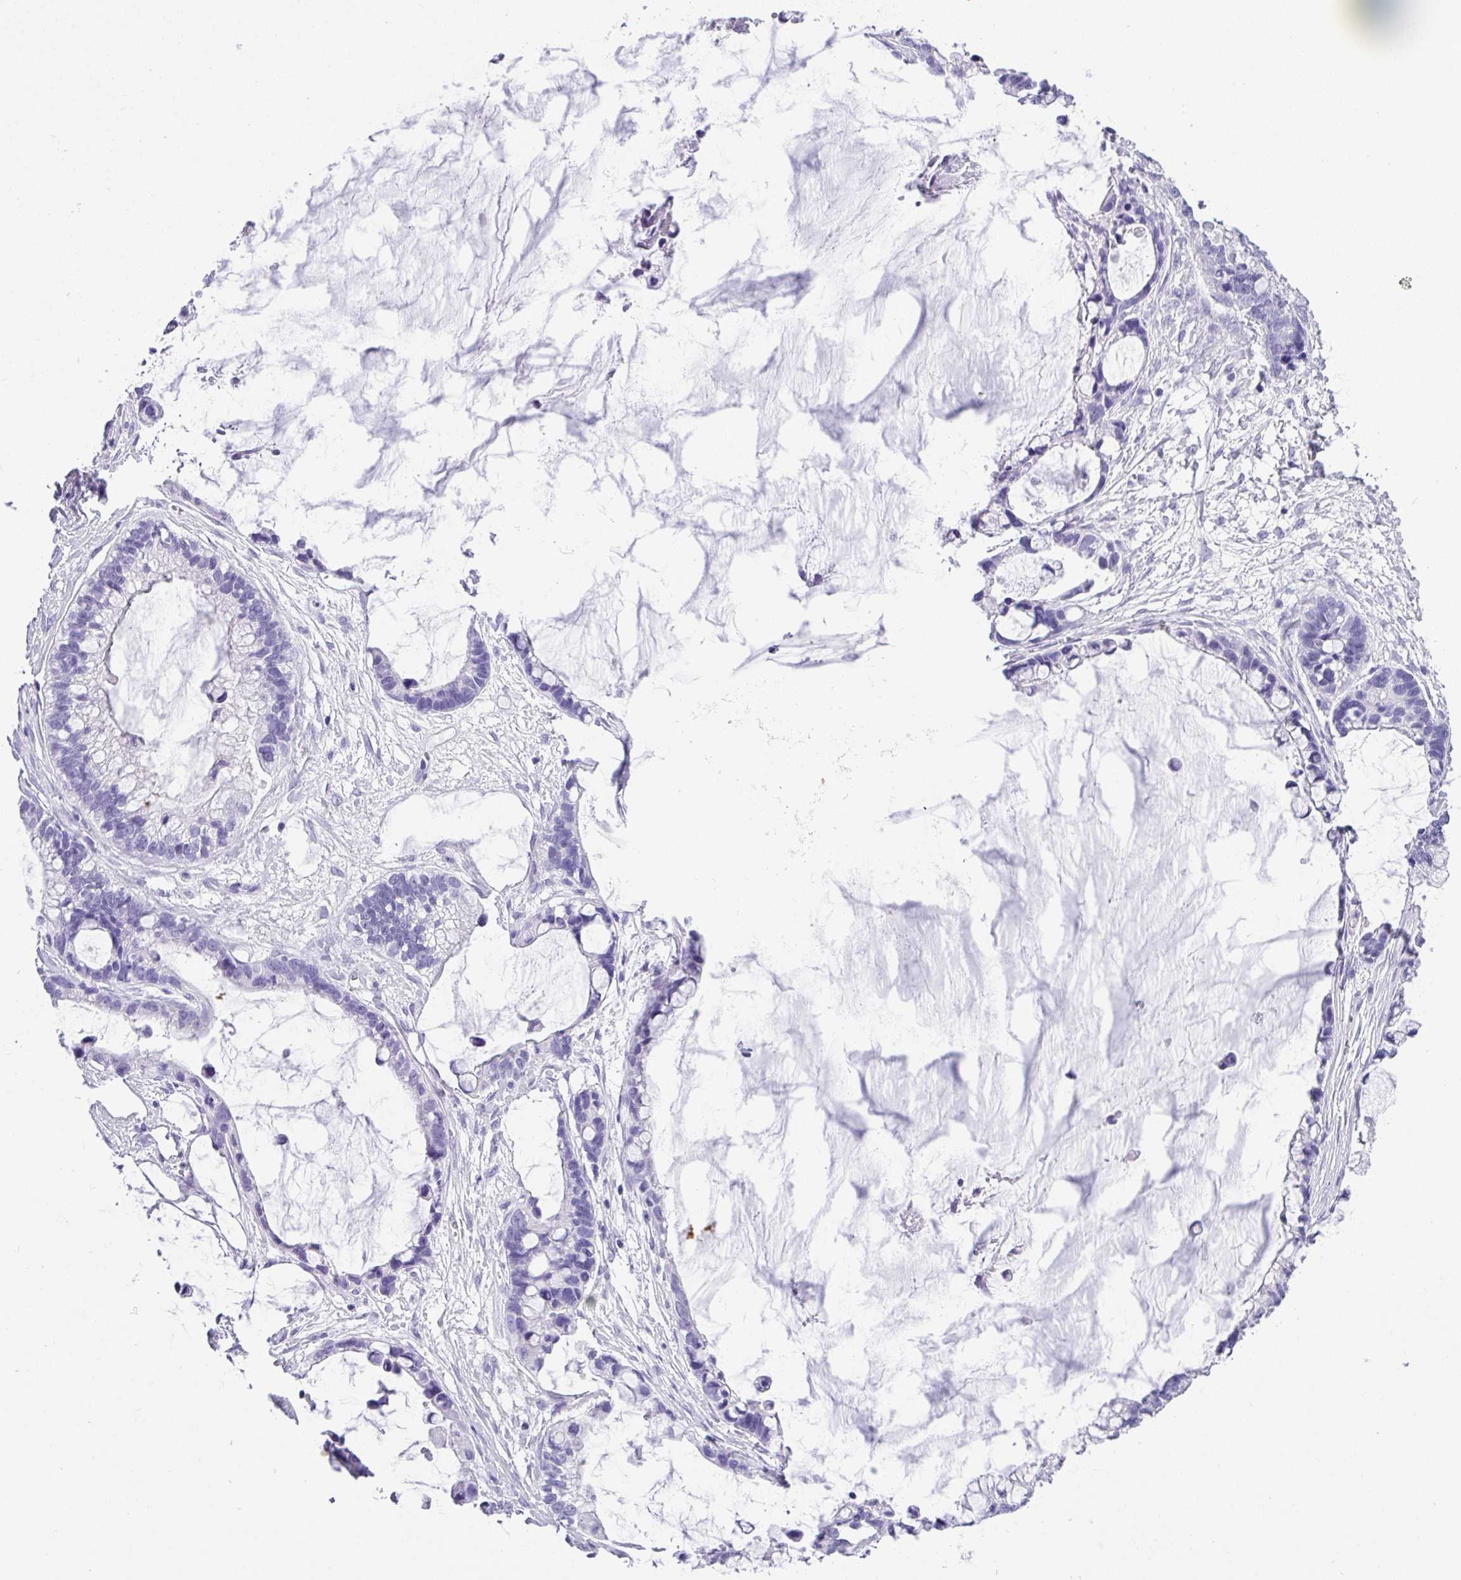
{"staining": {"intensity": "negative", "quantity": "none", "location": "none"}, "tissue": "ovarian cancer", "cell_type": "Tumor cells", "image_type": "cancer", "snomed": [{"axis": "morphology", "description": "Cystadenocarcinoma, mucinous, NOS"}, {"axis": "topography", "description": "Ovary"}], "caption": "Tumor cells show no significant protein expression in ovarian mucinous cystadenocarcinoma.", "gene": "ZG16", "patient": {"sex": "female", "age": 63}}